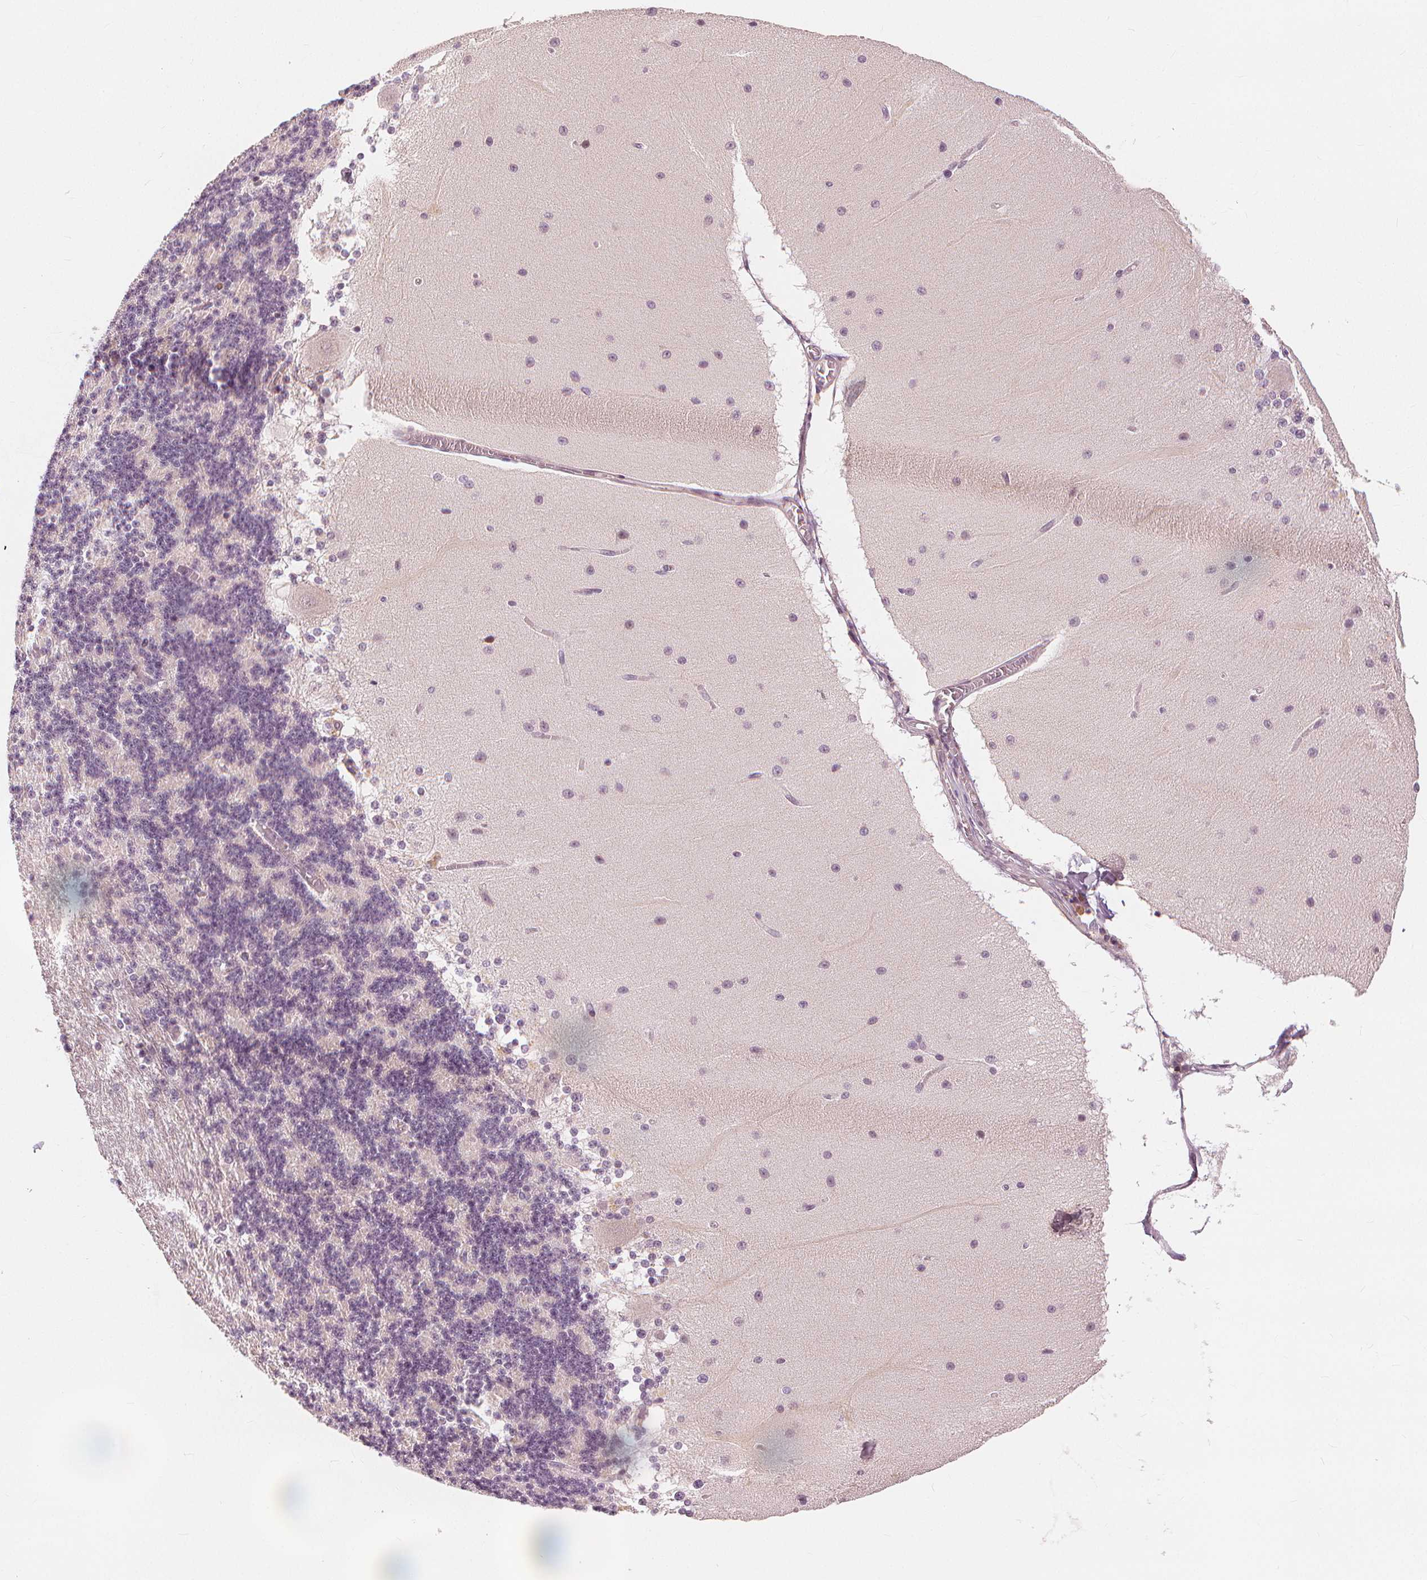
{"staining": {"intensity": "negative", "quantity": "none", "location": "none"}, "tissue": "cerebellum", "cell_type": "Cells in granular layer", "image_type": "normal", "snomed": [{"axis": "morphology", "description": "Normal tissue, NOS"}, {"axis": "topography", "description": "Cerebellum"}], "caption": "This is a photomicrograph of immunohistochemistry staining of benign cerebellum, which shows no staining in cells in granular layer.", "gene": "SLC34A1", "patient": {"sex": "female", "age": 54}}